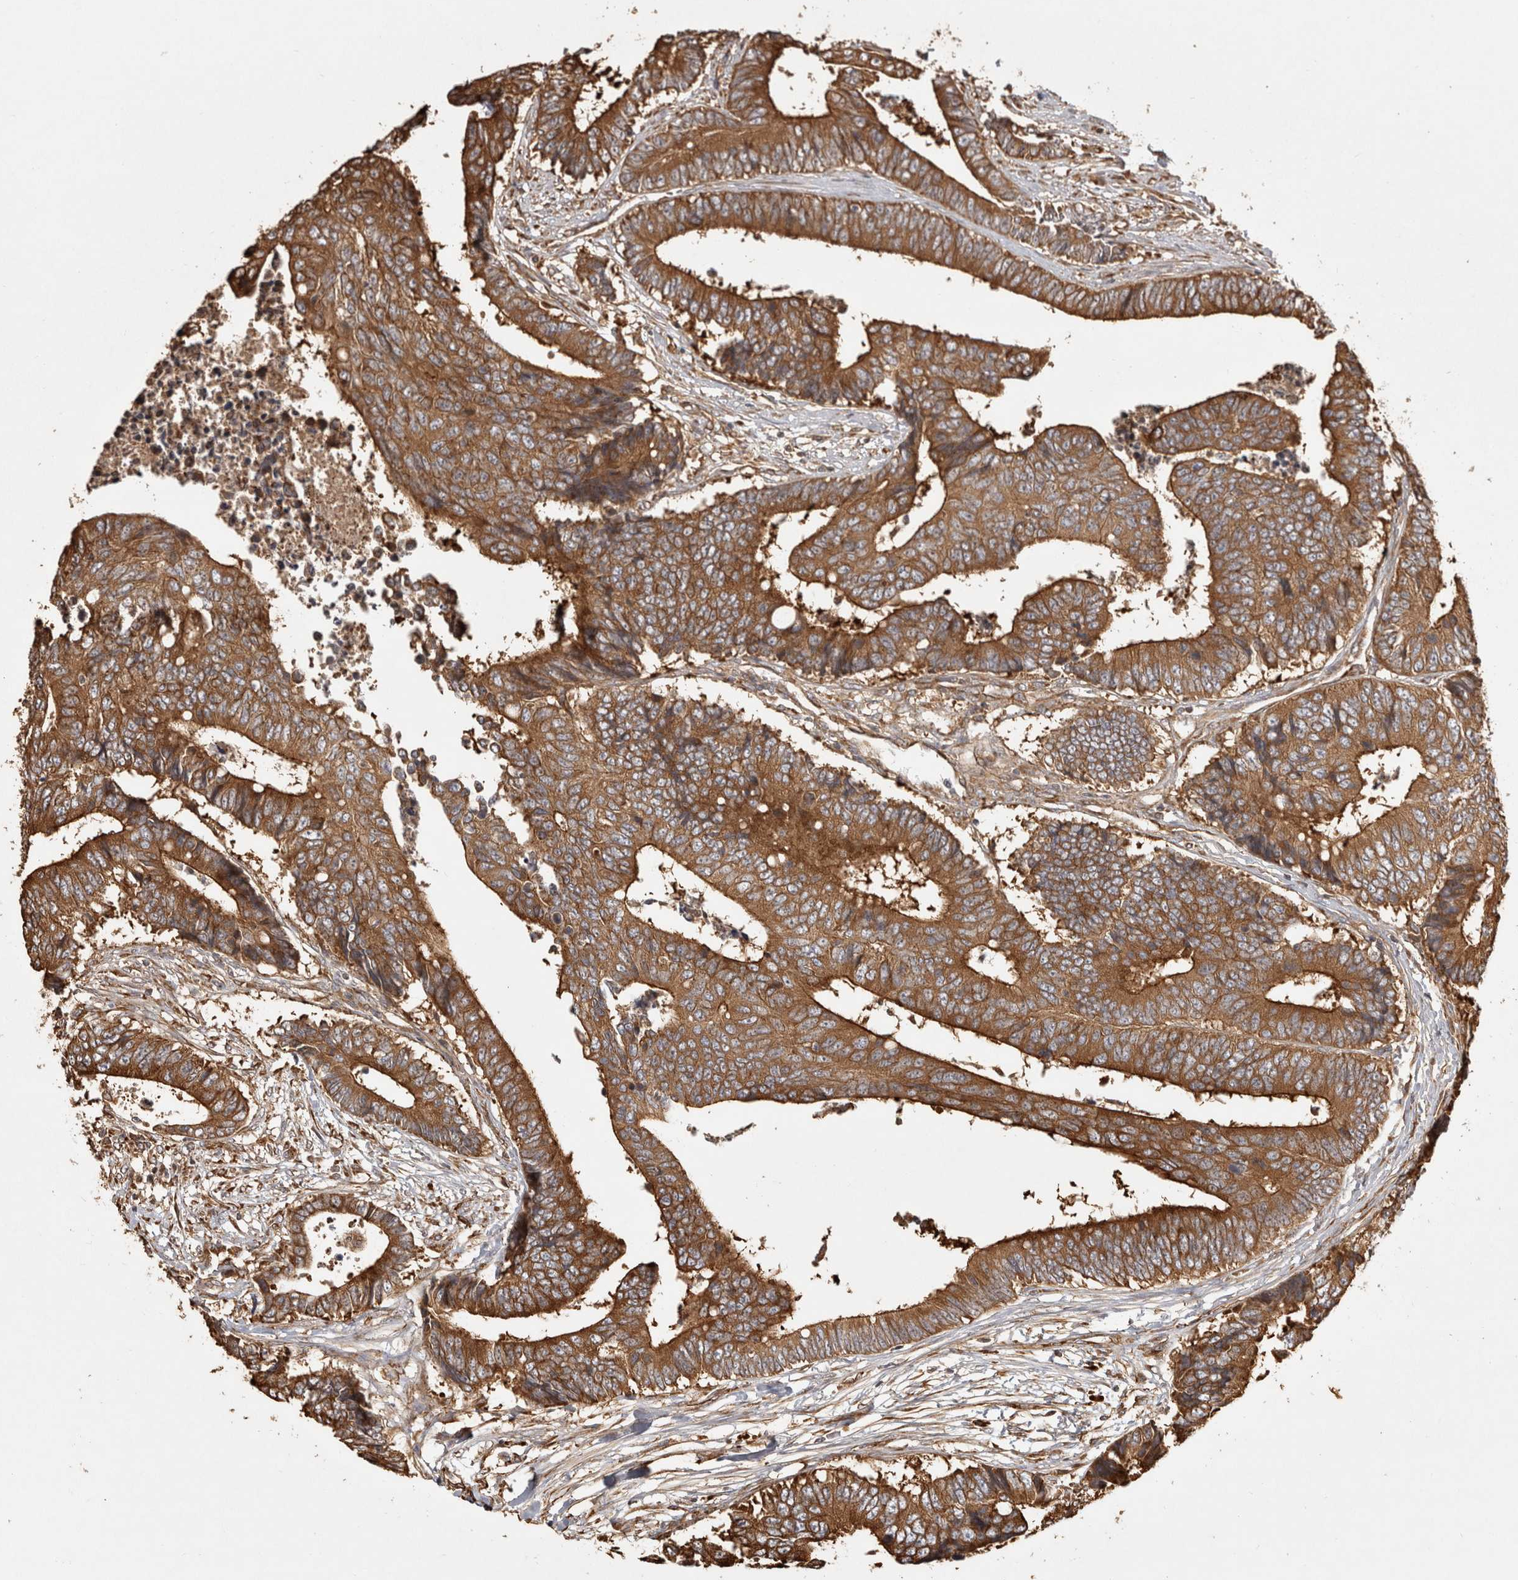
{"staining": {"intensity": "strong", "quantity": ">75%", "location": "cytoplasmic/membranous"}, "tissue": "colorectal cancer", "cell_type": "Tumor cells", "image_type": "cancer", "snomed": [{"axis": "morphology", "description": "Adenocarcinoma, NOS"}, {"axis": "topography", "description": "Rectum"}], "caption": "Human colorectal cancer (adenocarcinoma) stained with a protein marker exhibits strong staining in tumor cells.", "gene": "CAMSAP2", "patient": {"sex": "male", "age": 84}}